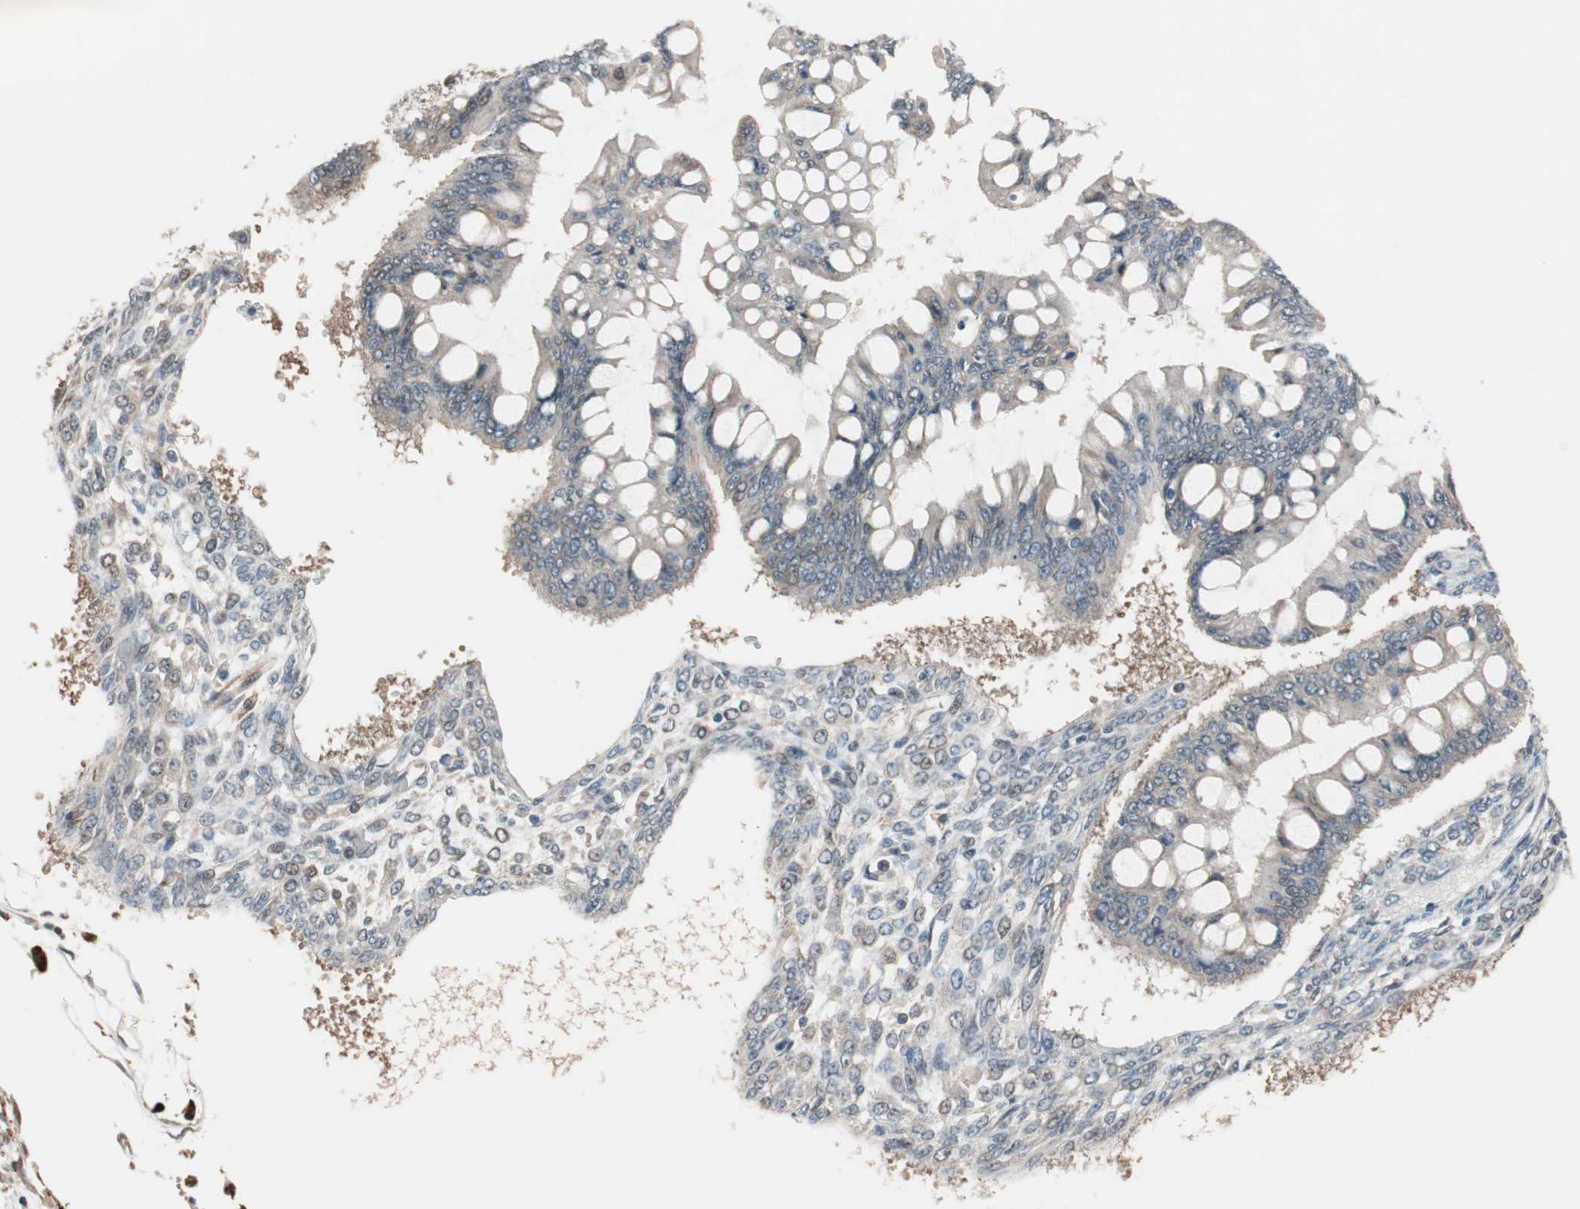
{"staining": {"intensity": "weak", "quantity": "25%-75%", "location": "cytoplasmic/membranous"}, "tissue": "ovarian cancer", "cell_type": "Tumor cells", "image_type": "cancer", "snomed": [{"axis": "morphology", "description": "Cystadenocarcinoma, mucinous, NOS"}, {"axis": "topography", "description": "Ovary"}], "caption": "IHC of ovarian mucinous cystadenocarcinoma demonstrates low levels of weak cytoplasmic/membranous staining in about 25%-75% of tumor cells.", "gene": "PIK3R3", "patient": {"sex": "female", "age": 73}}